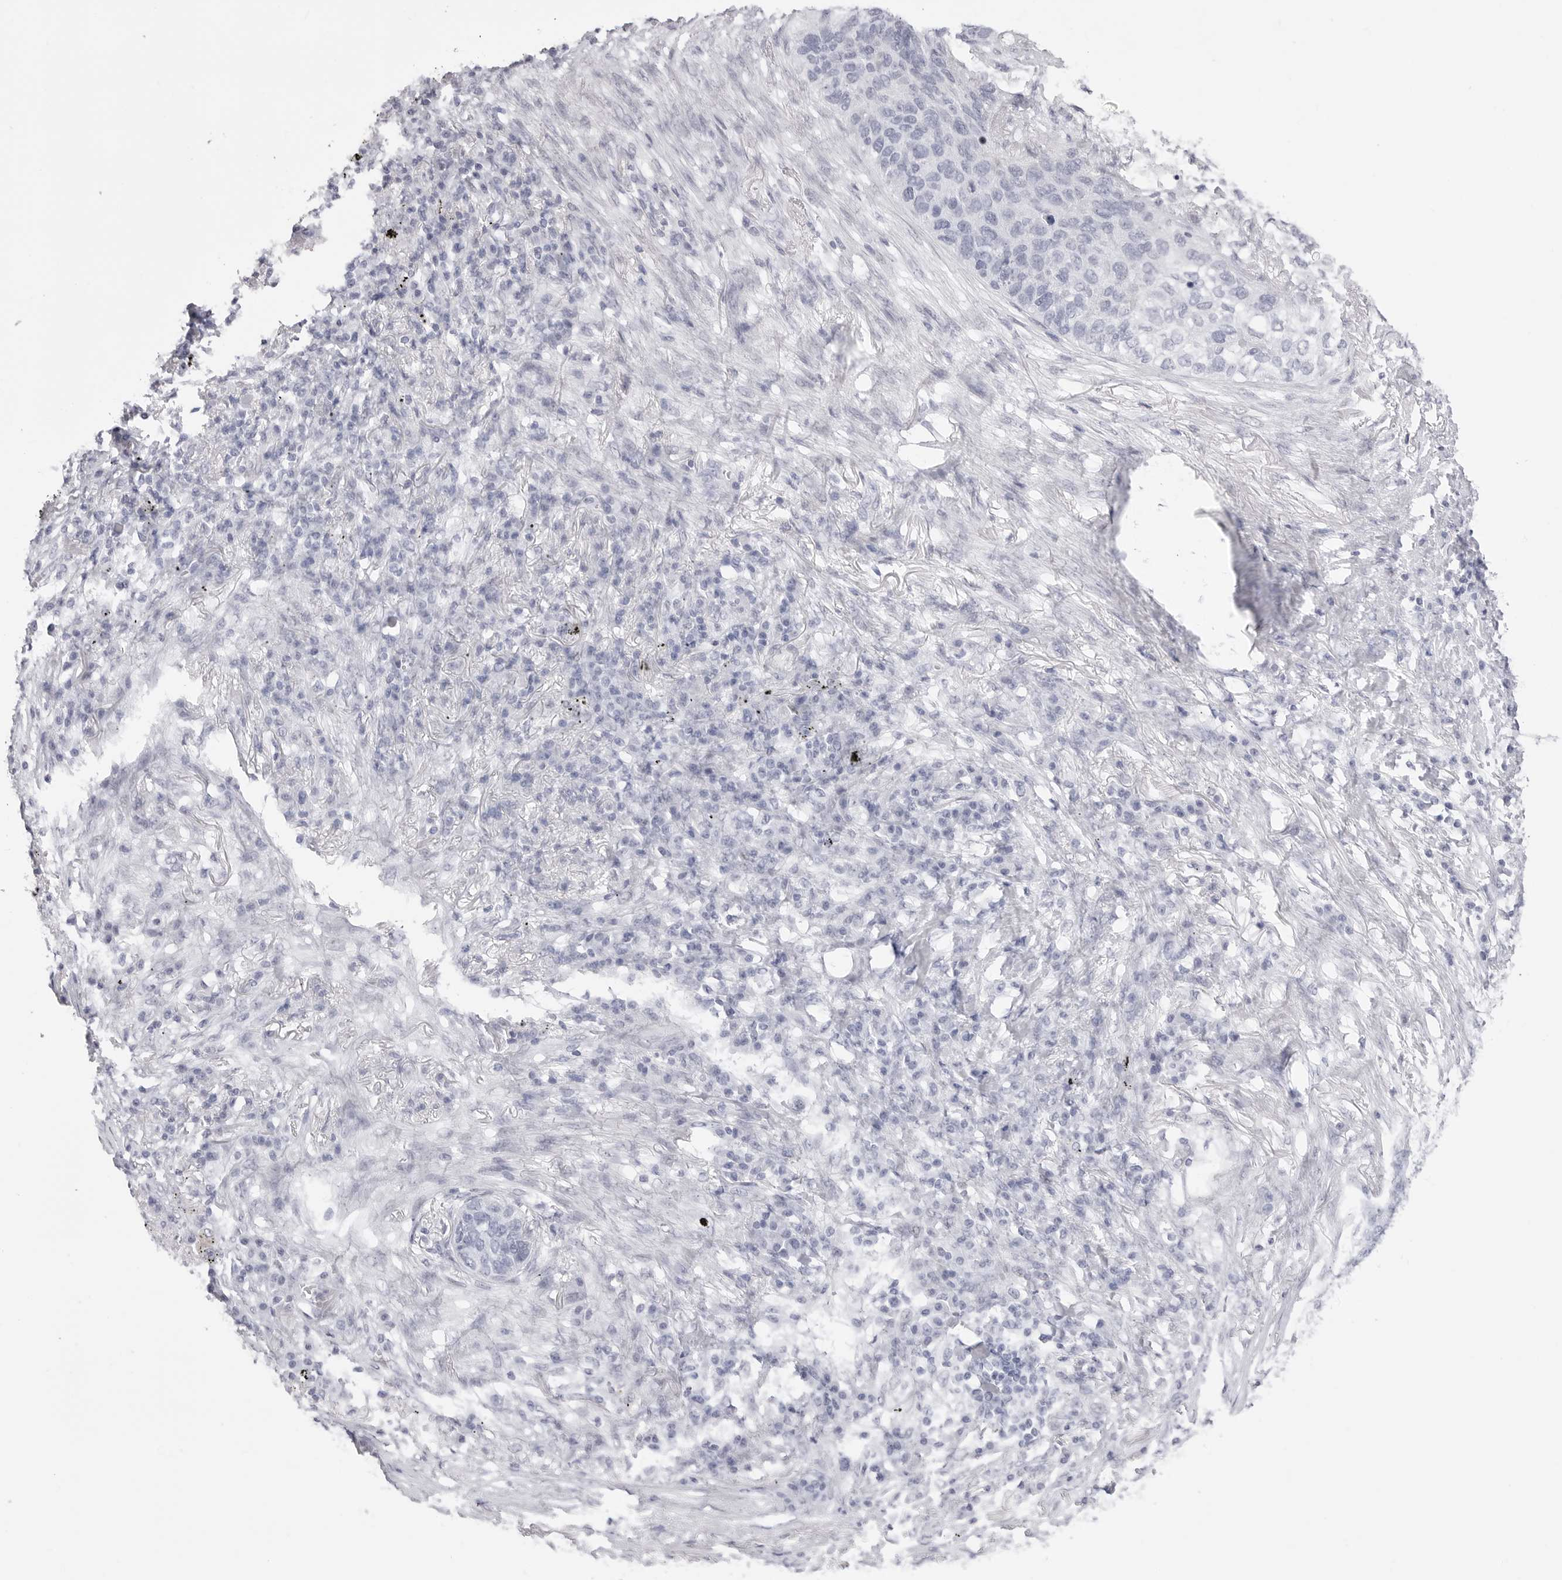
{"staining": {"intensity": "negative", "quantity": "none", "location": "none"}, "tissue": "lung cancer", "cell_type": "Tumor cells", "image_type": "cancer", "snomed": [{"axis": "morphology", "description": "Squamous cell carcinoma, NOS"}, {"axis": "topography", "description": "Lung"}], "caption": "The image displays no significant staining in tumor cells of lung cancer.", "gene": "TSSK1B", "patient": {"sex": "female", "age": 63}}